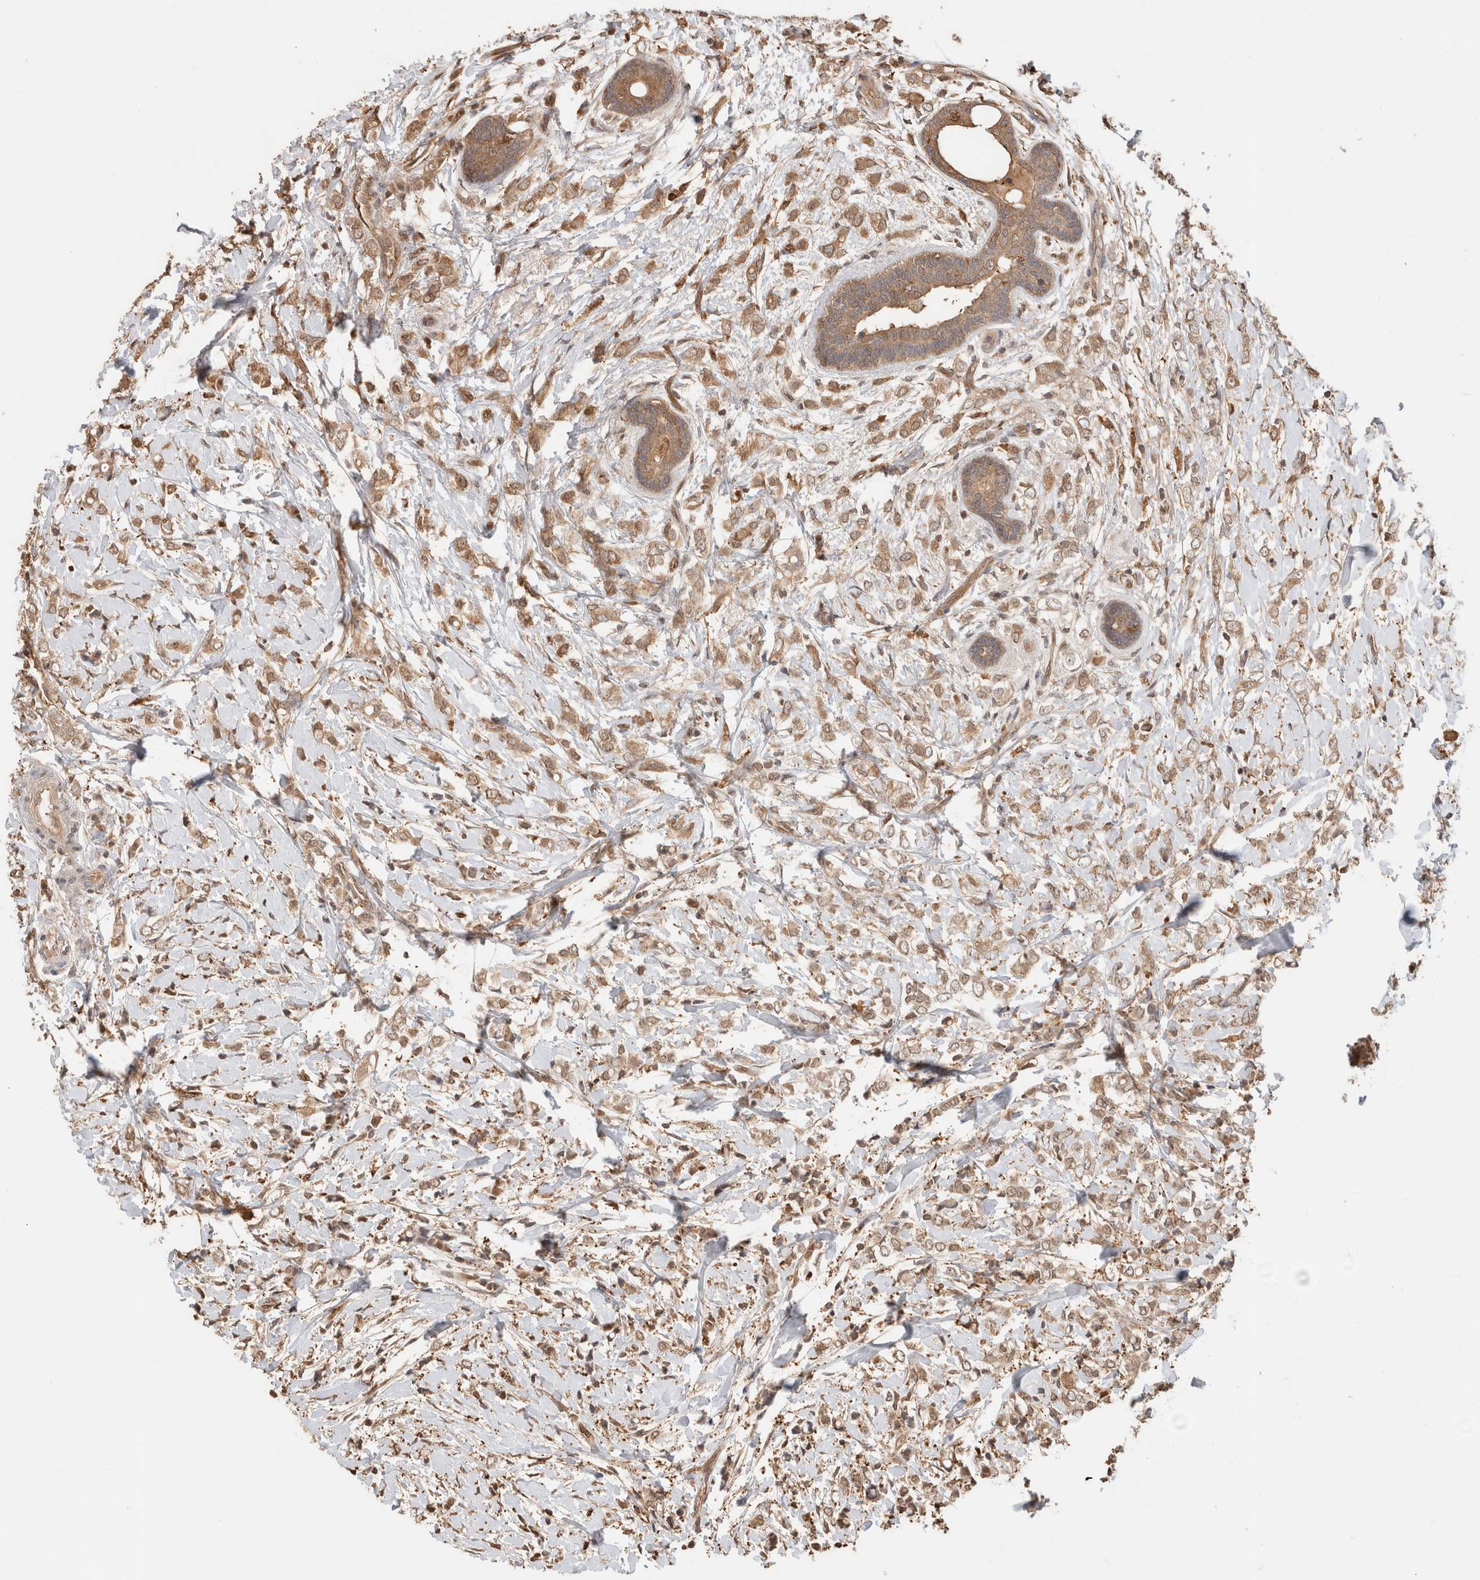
{"staining": {"intensity": "moderate", "quantity": ">75%", "location": "cytoplasmic/membranous,nuclear"}, "tissue": "breast cancer", "cell_type": "Tumor cells", "image_type": "cancer", "snomed": [{"axis": "morphology", "description": "Normal tissue, NOS"}, {"axis": "morphology", "description": "Lobular carcinoma"}, {"axis": "topography", "description": "Breast"}], "caption": "There is medium levels of moderate cytoplasmic/membranous and nuclear staining in tumor cells of lobular carcinoma (breast), as demonstrated by immunohistochemical staining (brown color).", "gene": "YWHAH", "patient": {"sex": "female", "age": 47}}